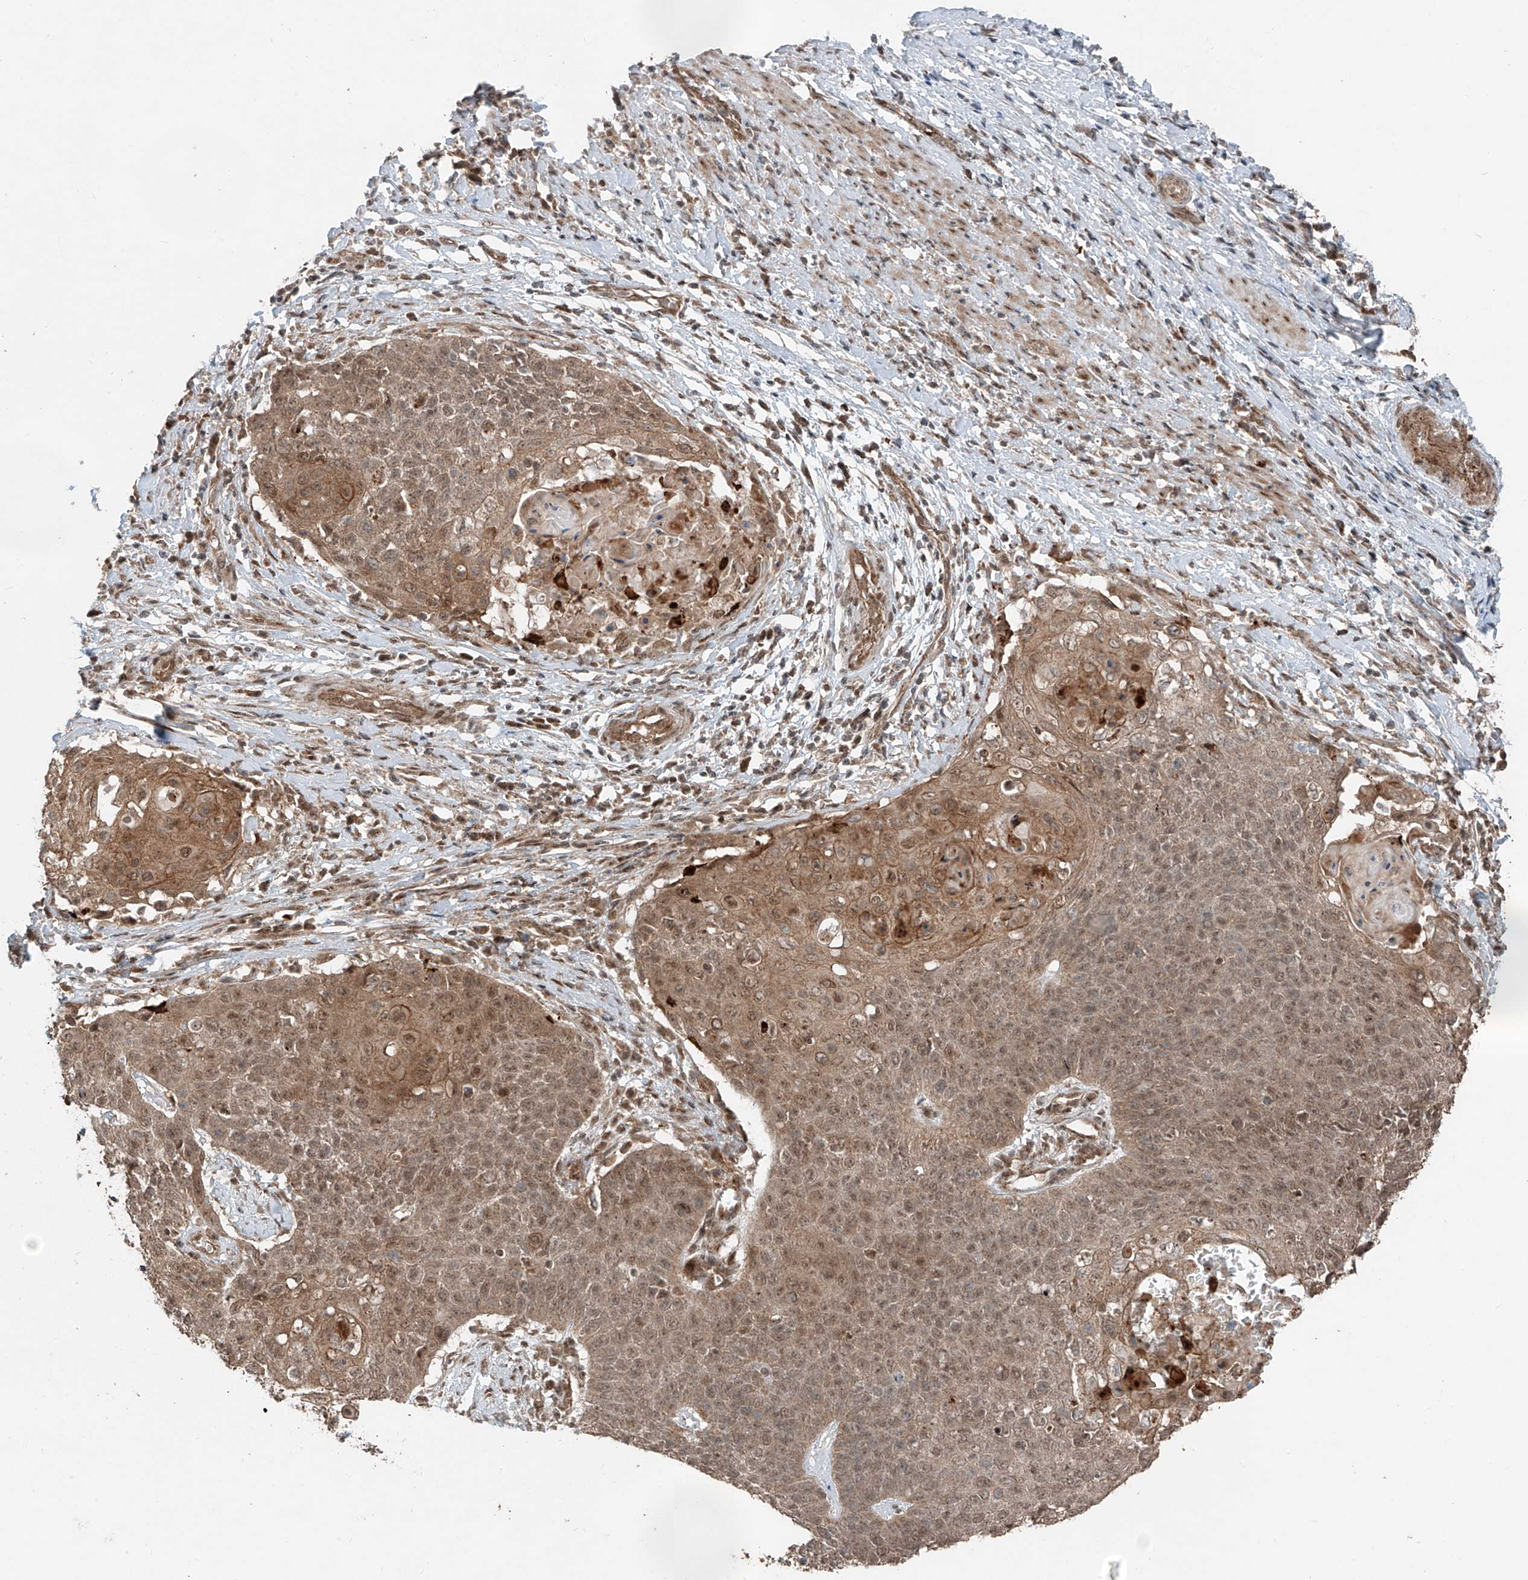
{"staining": {"intensity": "moderate", "quantity": ">75%", "location": "cytoplasmic/membranous,nuclear"}, "tissue": "cervical cancer", "cell_type": "Tumor cells", "image_type": "cancer", "snomed": [{"axis": "morphology", "description": "Squamous cell carcinoma, NOS"}, {"axis": "topography", "description": "Cervix"}], "caption": "Immunohistochemical staining of human cervical squamous cell carcinoma displays medium levels of moderate cytoplasmic/membranous and nuclear protein positivity in about >75% of tumor cells.", "gene": "ZNF620", "patient": {"sex": "female", "age": 39}}